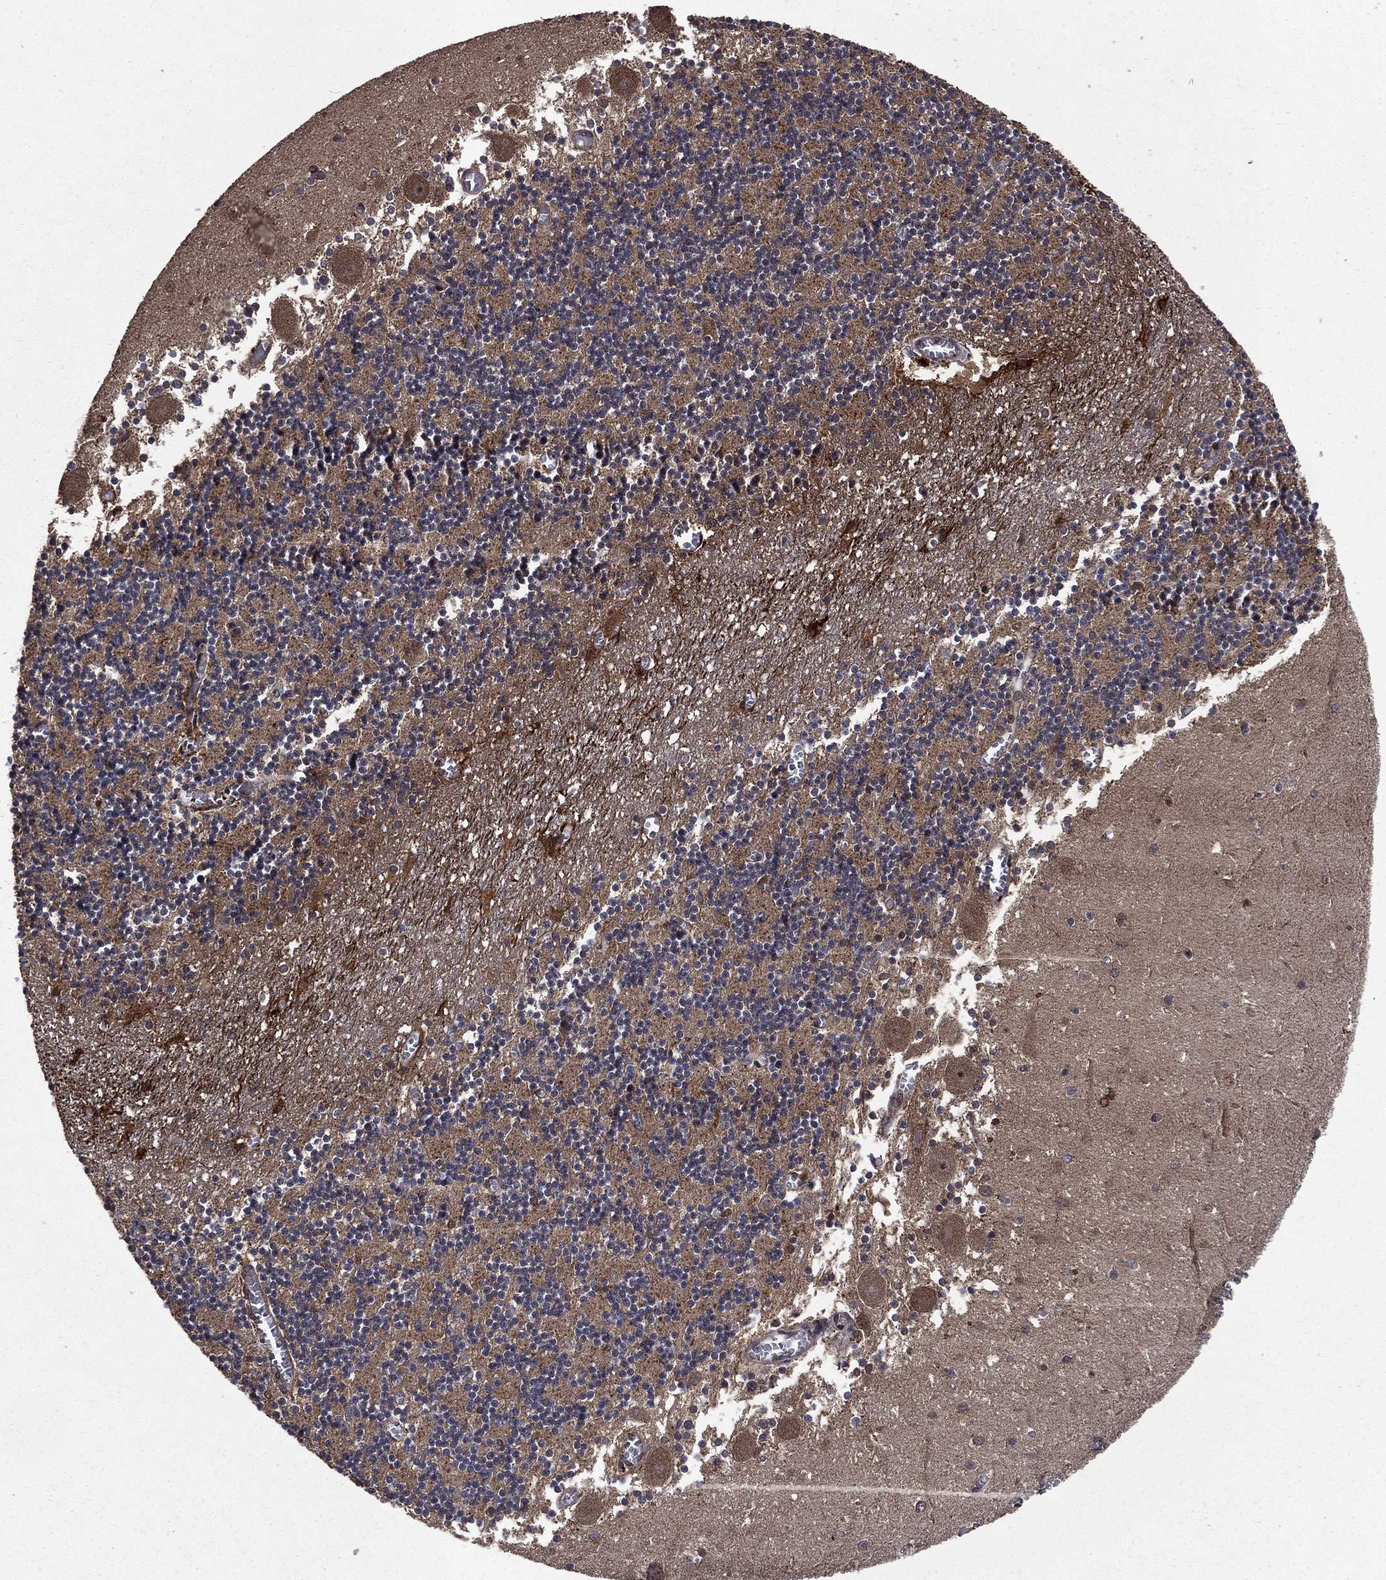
{"staining": {"intensity": "negative", "quantity": "none", "location": "none"}, "tissue": "cerebellum", "cell_type": "Cells in granular layer", "image_type": "normal", "snomed": [{"axis": "morphology", "description": "Normal tissue, NOS"}, {"axis": "topography", "description": "Cerebellum"}], "caption": "IHC image of benign cerebellum stained for a protein (brown), which reveals no staining in cells in granular layer.", "gene": "LENG8", "patient": {"sex": "female", "age": 28}}